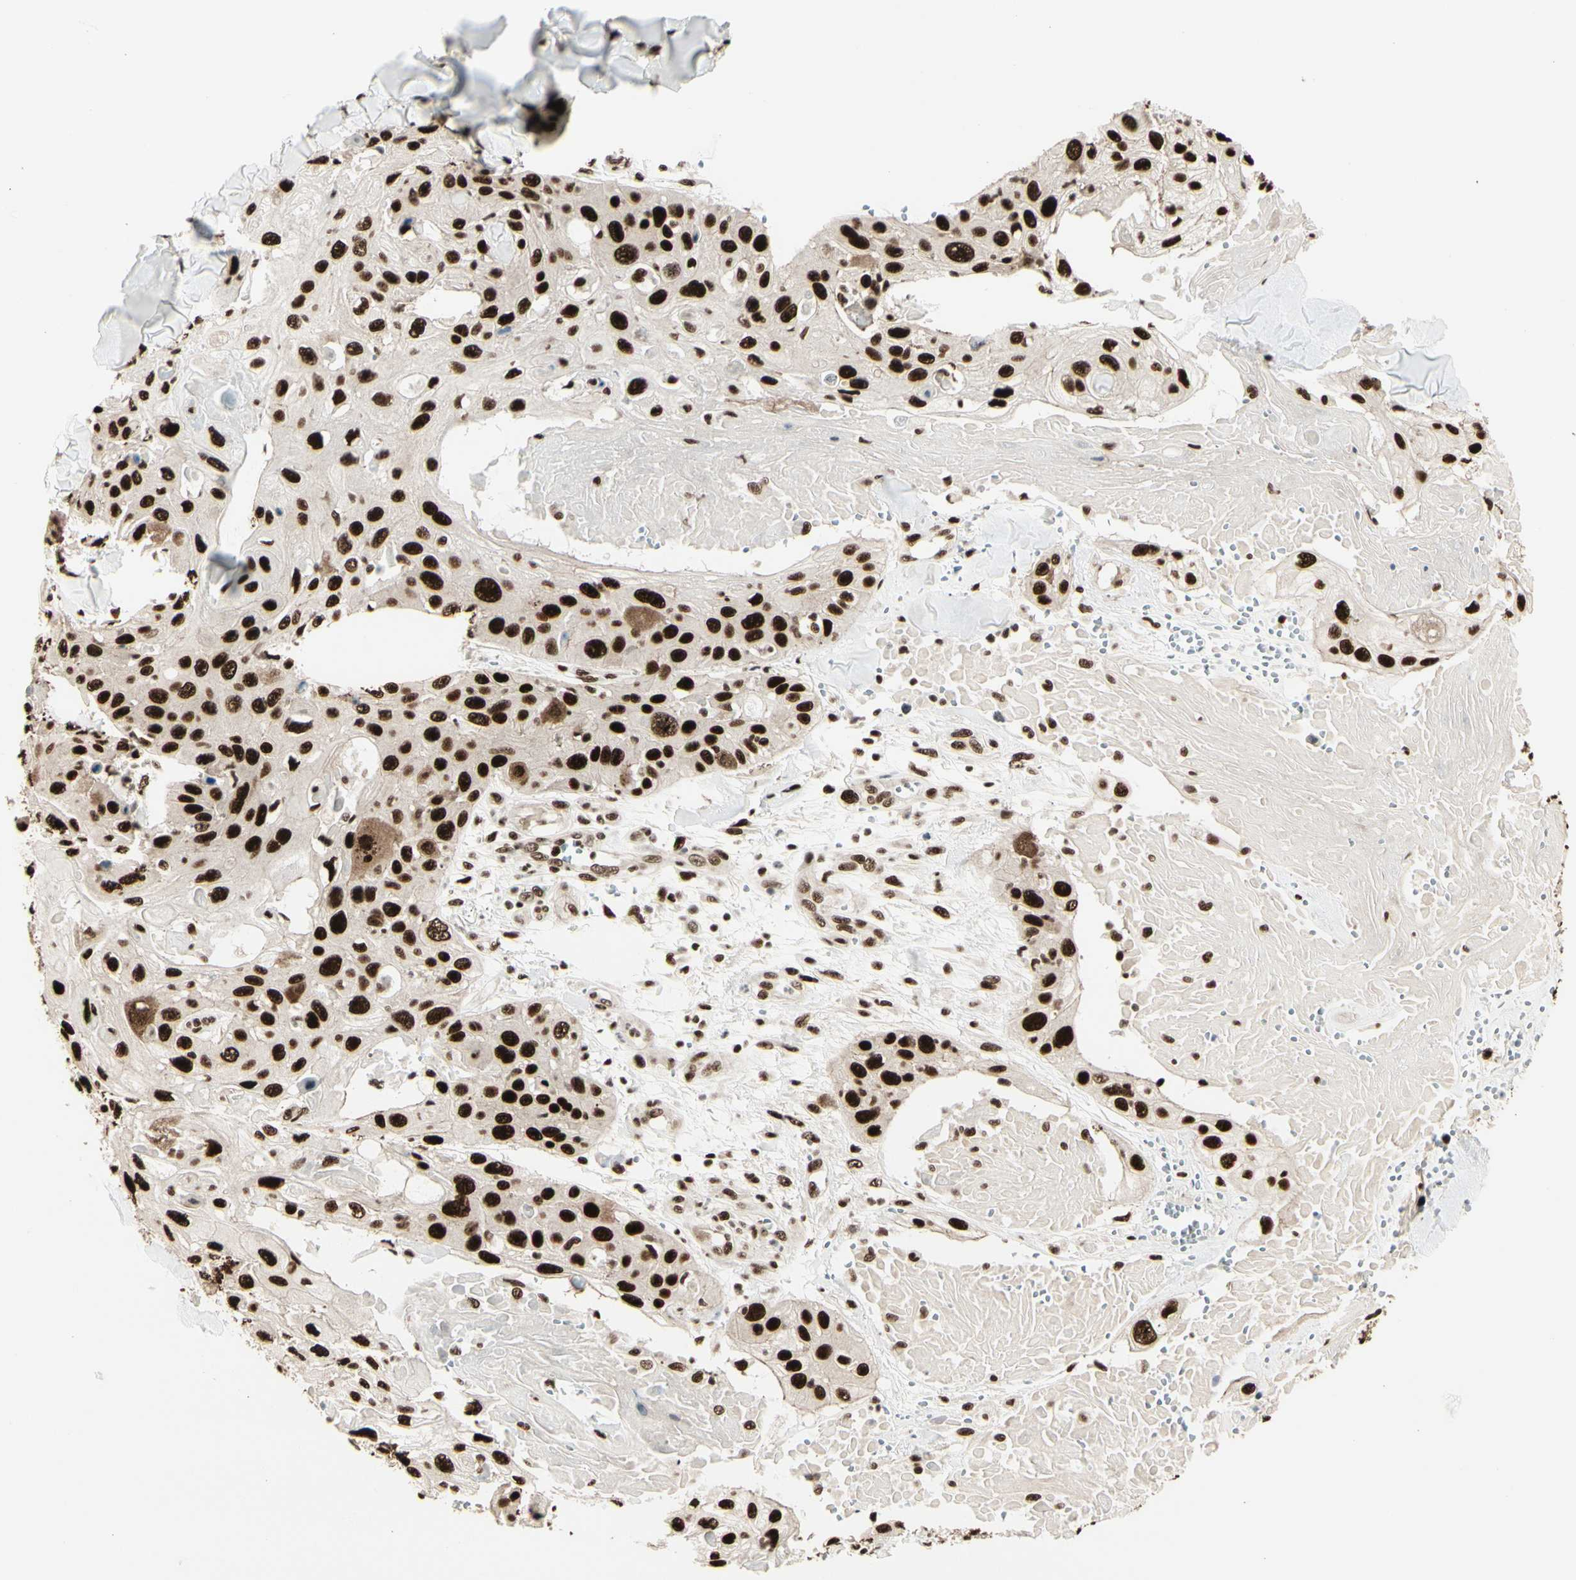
{"staining": {"intensity": "strong", "quantity": ">75%", "location": "nuclear"}, "tissue": "skin cancer", "cell_type": "Tumor cells", "image_type": "cancer", "snomed": [{"axis": "morphology", "description": "Squamous cell carcinoma, NOS"}, {"axis": "topography", "description": "Skin"}], "caption": "Immunohistochemistry (IHC) (DAB) staining of human skin cancer displays strong nuclear protein positivity in approximately >75% of tumor cells. The protein is stained brown, and the nuclei are stained in blue (DAB IHC with brightfield microscopy, high magnification).", "gene": "HEXIM1", "patient": {"sex": "male", "age": 86}}